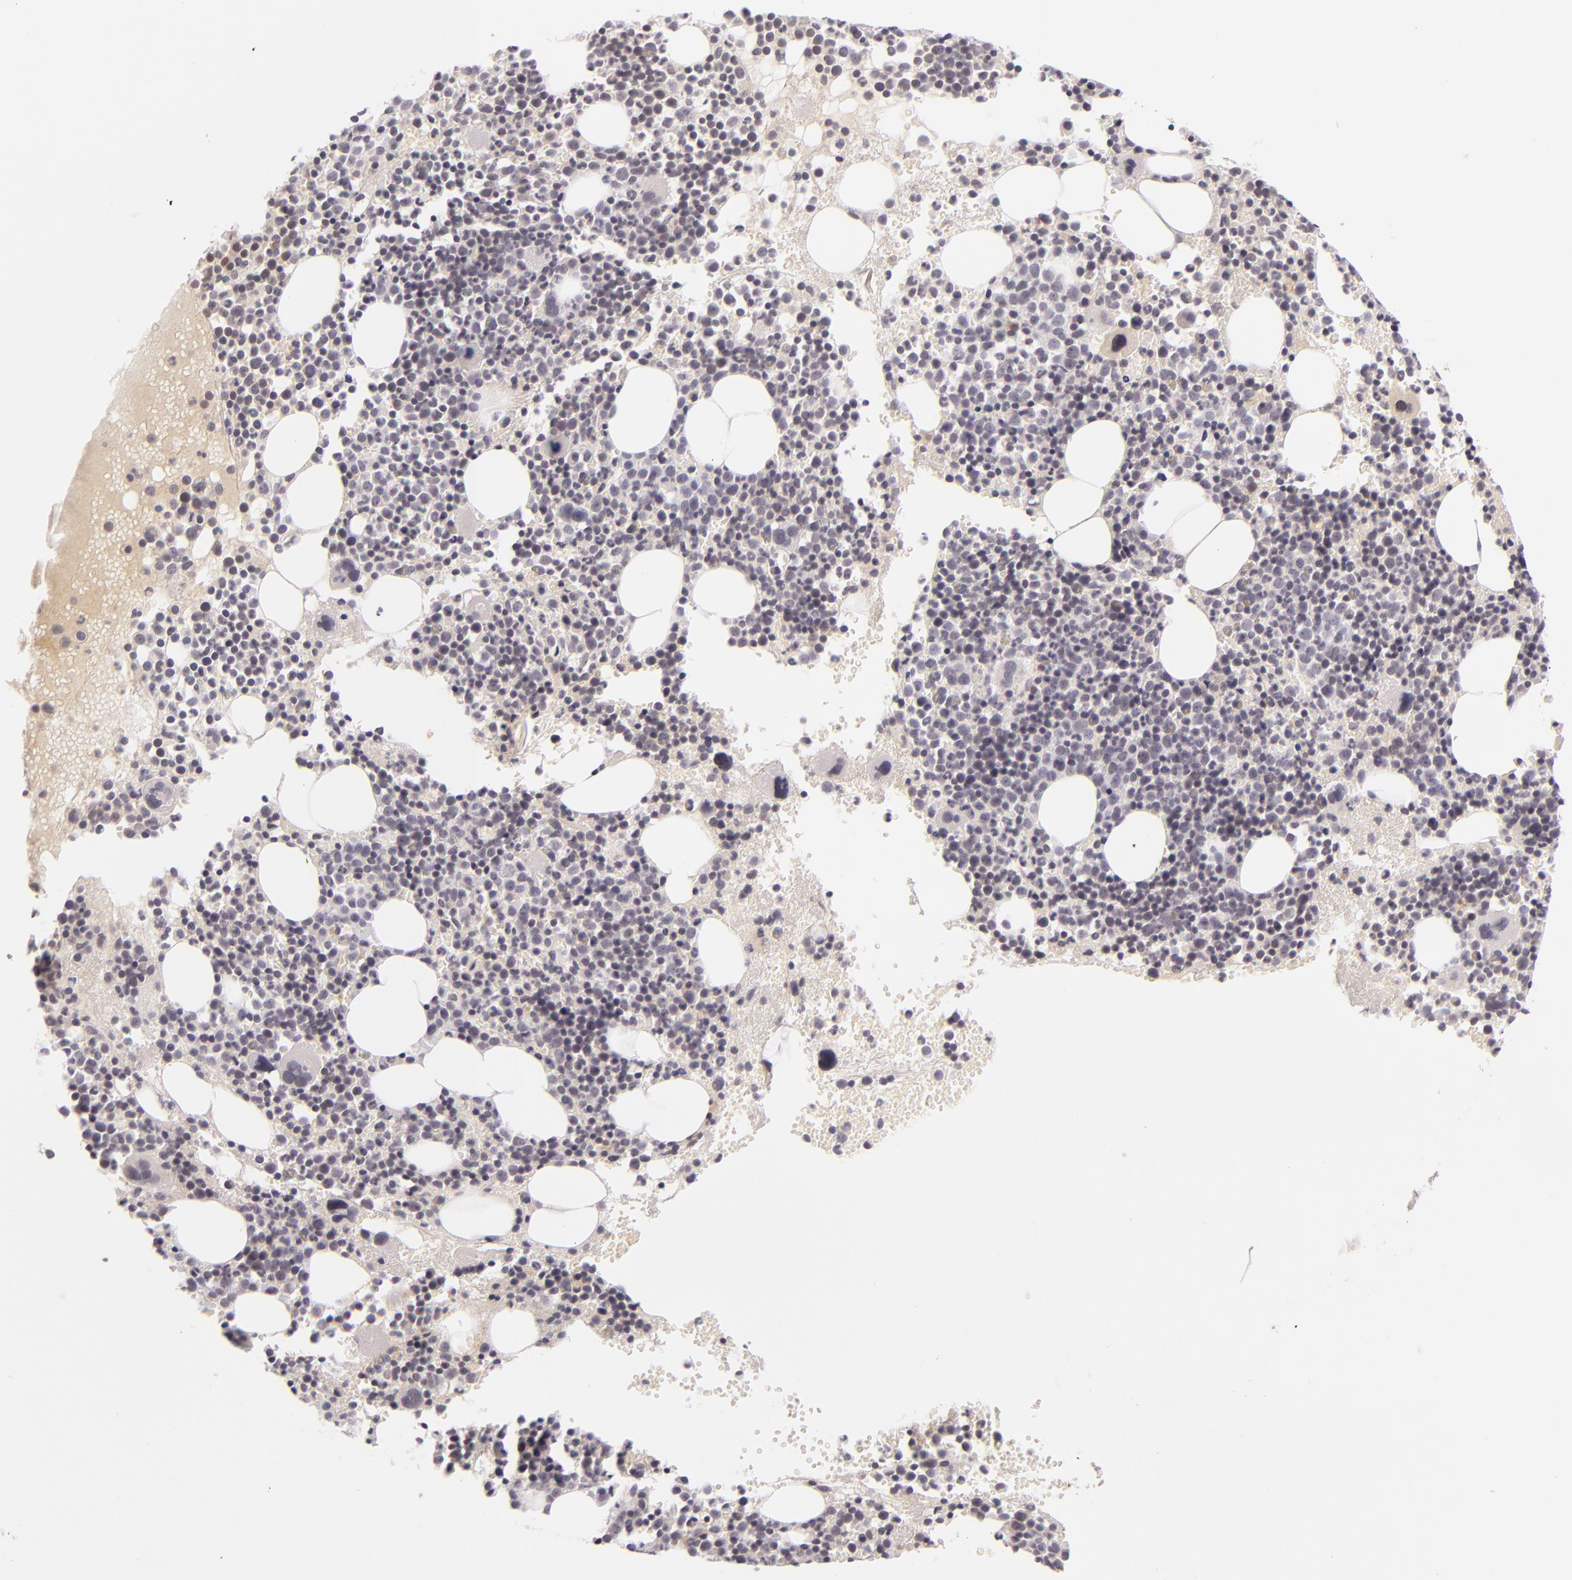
{"staining": {"intensity": "weak", "quantity": "25%-75%", "location": "cytoplasmic/membranous"}, "tissue": "bone marrow", "cell_type": "Hematopoietic cells", "image_type": "normal", "snomed": [{"axis": "morphology", "description": "Normal tissue, NOS"}, {"axis": "topography", "description": "Bone marrow"}], "caption": "This image reveals immunohistochemistry (IHC) staining of unremarkable human bone marrow, with low weak cytoplasmic/membranous positivity in about 25%-75% of hematopoietic cells.", "gene": "CASP8", "patient": {"sex": "male", "age": 34}}